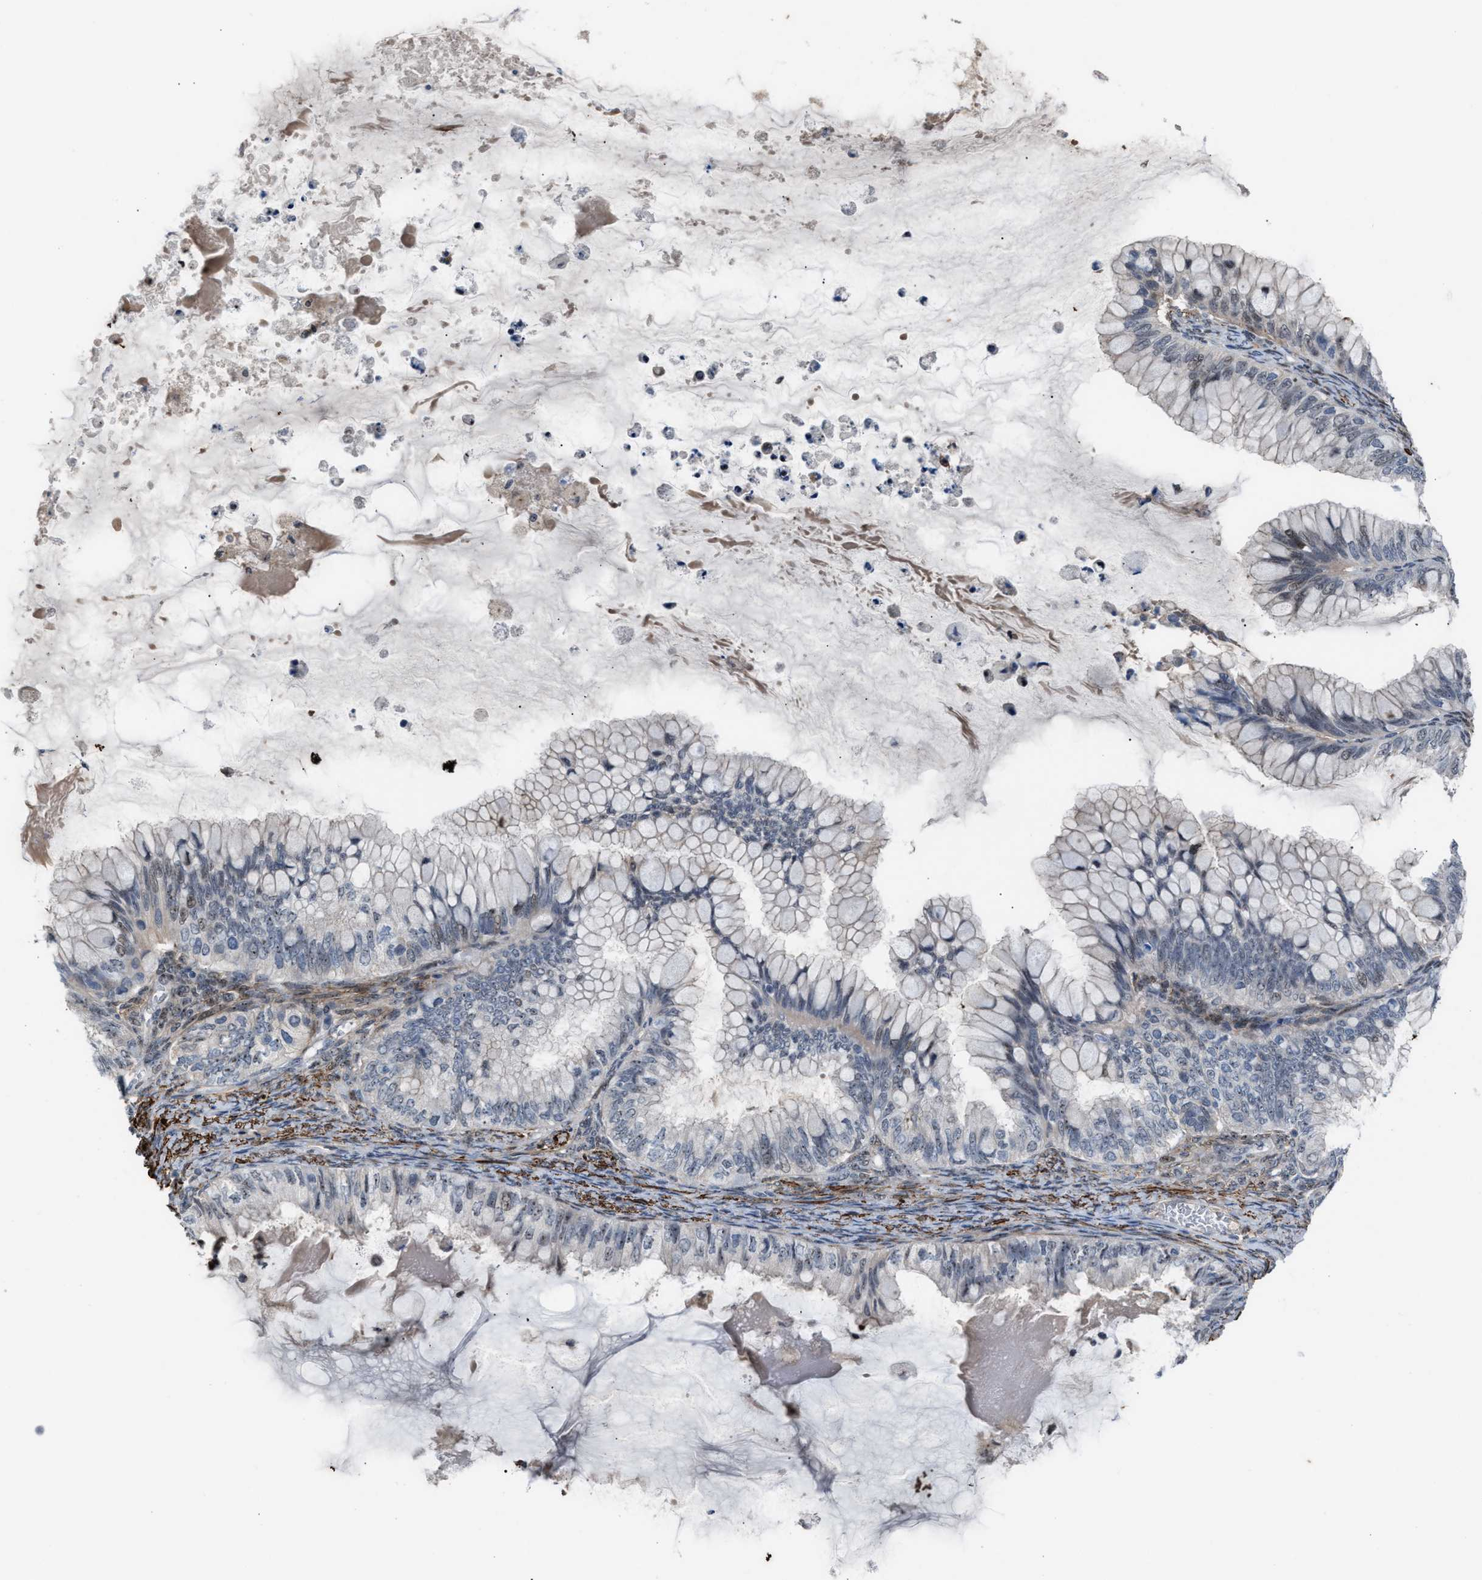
{"staining": {"intensity": "weak", "quantity": "<25%", "location": "nuclear"}, "tissue": "ovarian cancer", "cell_type": "Tumor cells", "image_type": "cancer", "snomed": [{"axis": "morphology", "description": "Cystadenocarcinoma, mucinous, NOS"}, {"axis": "topography", "description": "Ovary"}], "caption": "Tumor cells are negative for protein expression in human ovarian cancer.", "gene": "NQO2", "patient": {"sex": "female", "age": 80}}